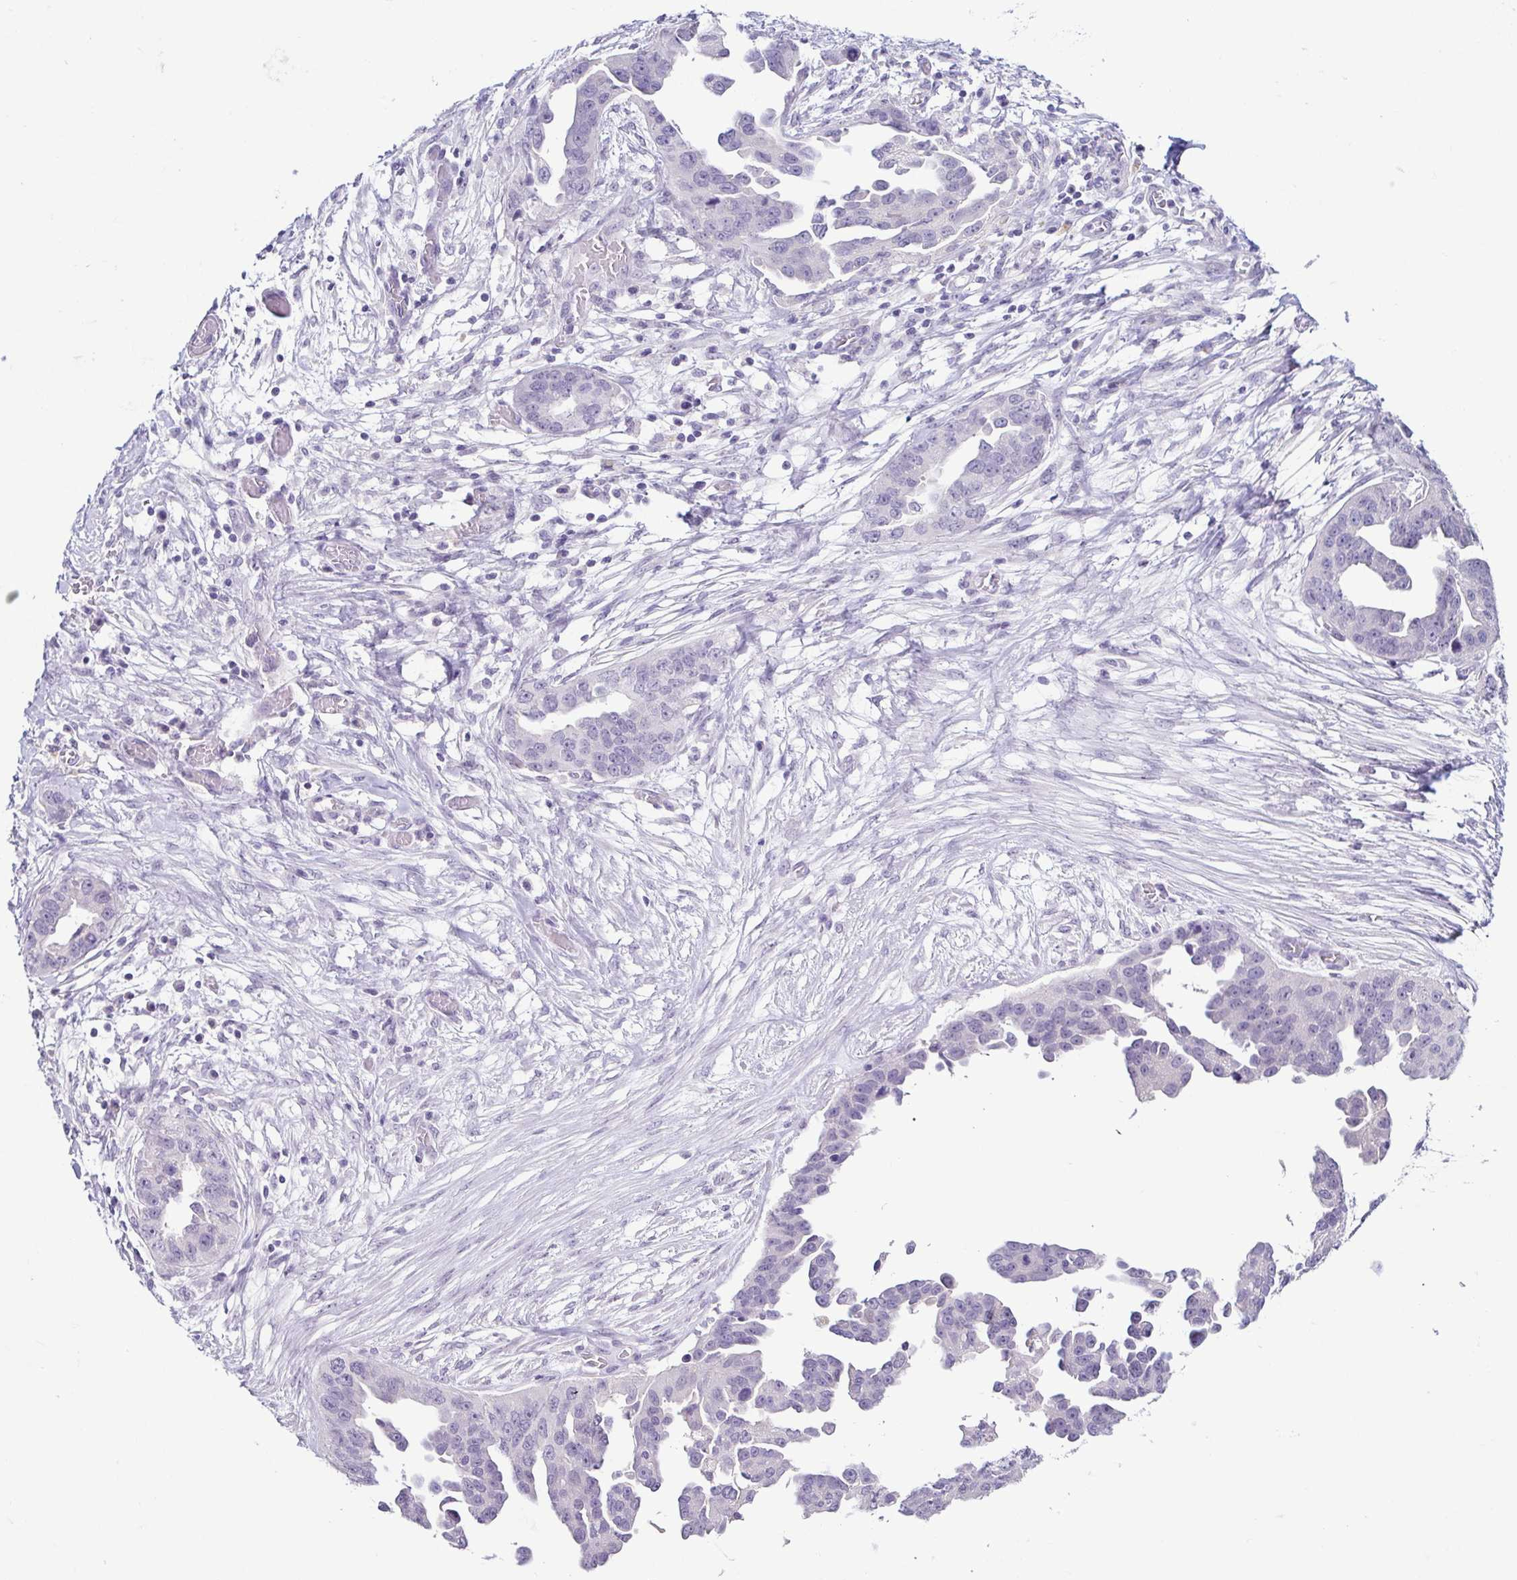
{"staining": {"intensity": "negative", "quantity": "none", "location": "none"}, "tissue": "ovarian cancer", "cell_type": "Tumor cells", "image_type": "cancer", "snomed": [{"axis": "morphology", "description": "Cystadenocarcinoma, serous, NOS"}, {"axis": "topography", "description": "Ovary"}], "caption": "The micrograph demonstrates no significant staining in tumor cells of ovarian cancer (serous cystadenocarcinoma). (Immunohistochemistry (ihc), brightfield microscopy, high magnification).", "gene": "TP73", "patient": {"sex": "female", "age": 75}}